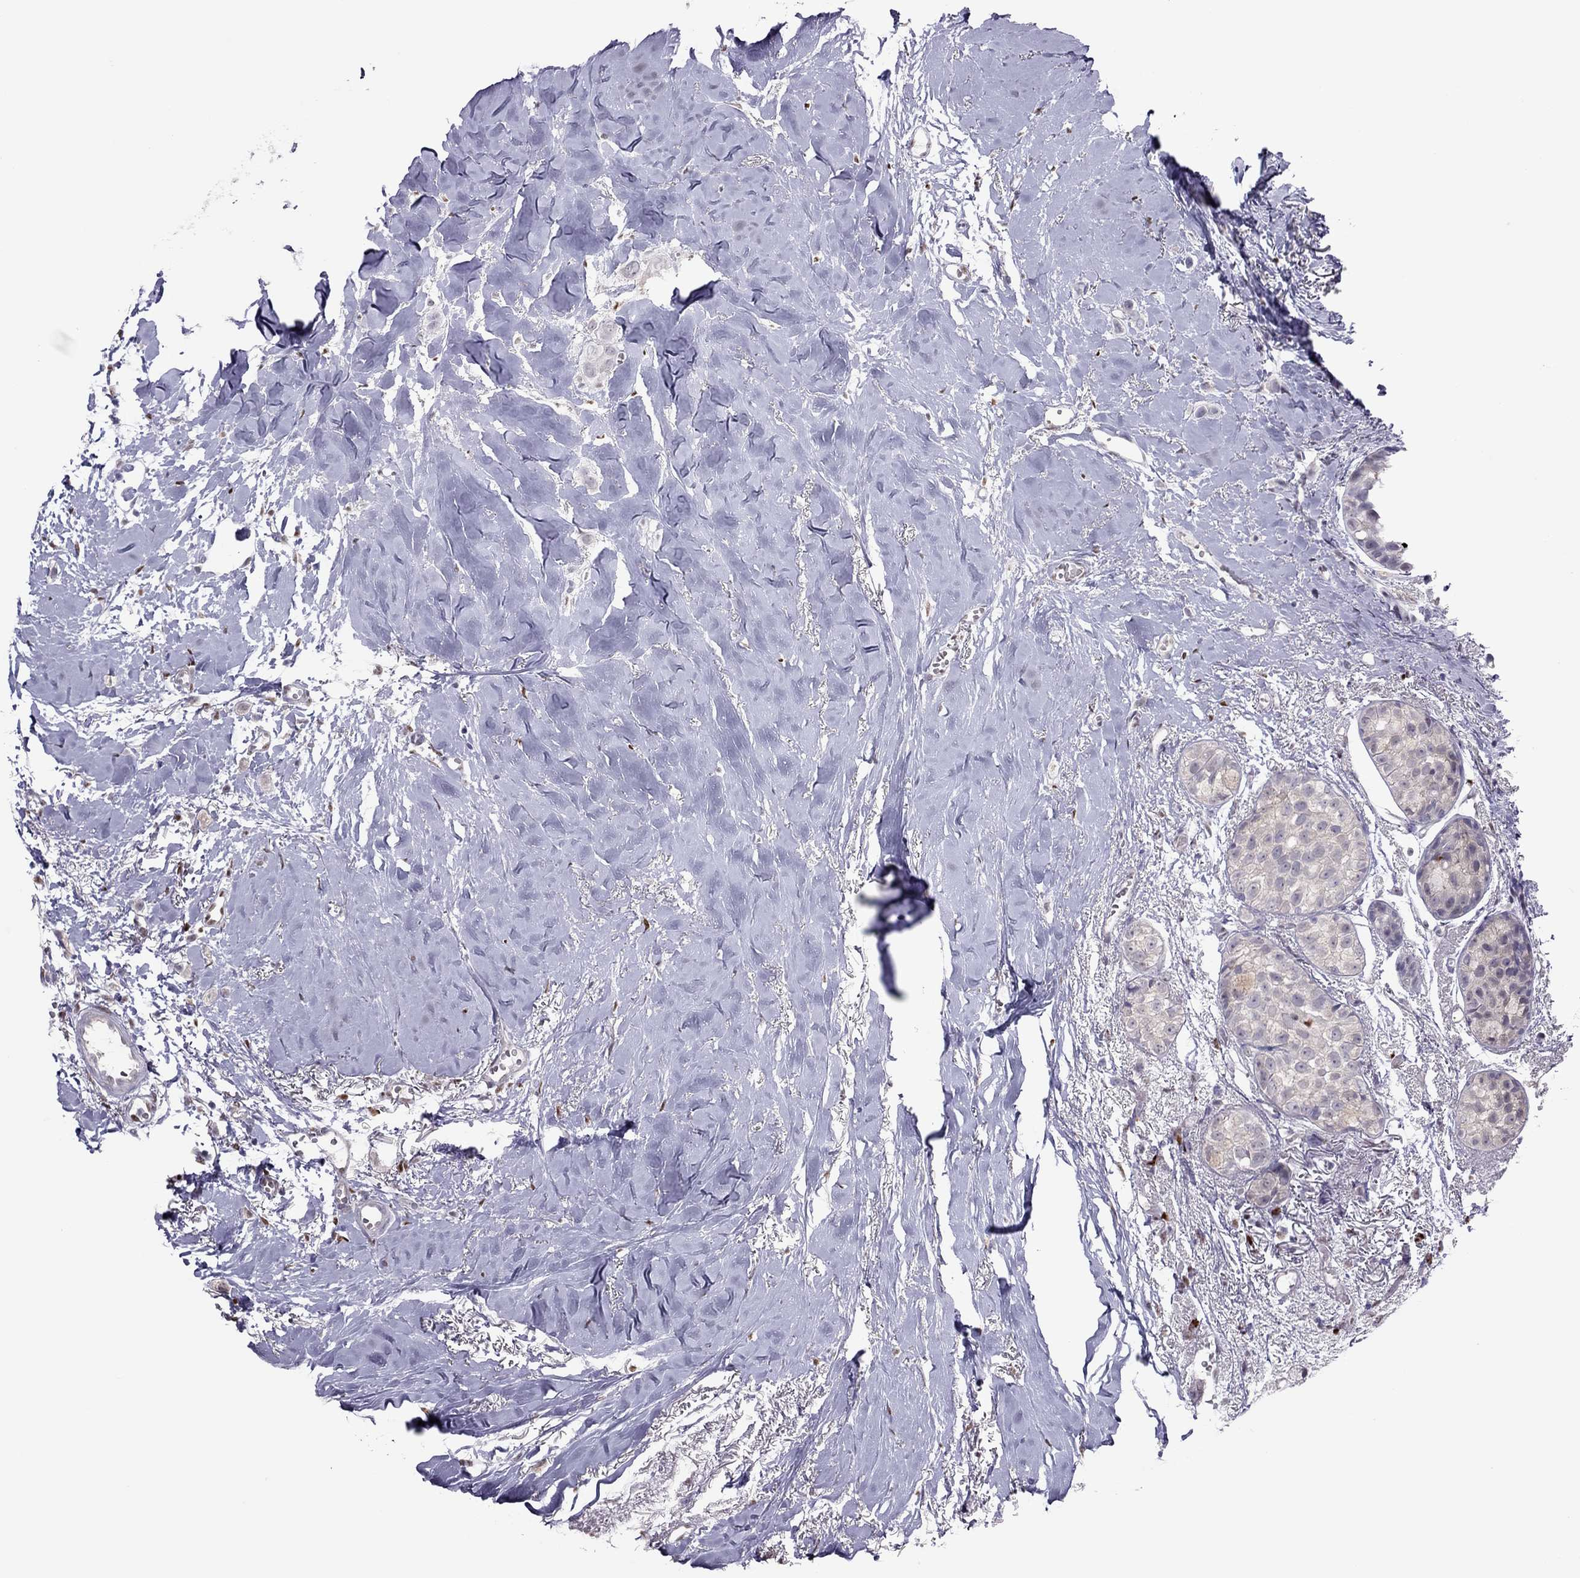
{"staining": {"intensity": "negative", "quantity": "none", "location": "none"}, "tissue": "breast cancer", "cell_type": "Tumor cells", "image_type": "cancer", "snomed": [{"axis": "morphology", "description": "Duct carcinoma"}, {"axis": "topography", "description": "Breast"}], "caption": "Immunohistochemistry micrograph of human breast infiltrating ductal carcinoma stained for a protein (brown), which exhibits no staining in tumor cells. The staining is performed using DAB brown chromogen with nuclei counter-stained in using hematoxylin.", "gene": "SPINT3", "patient": {"sex": "female", "age": 85}}